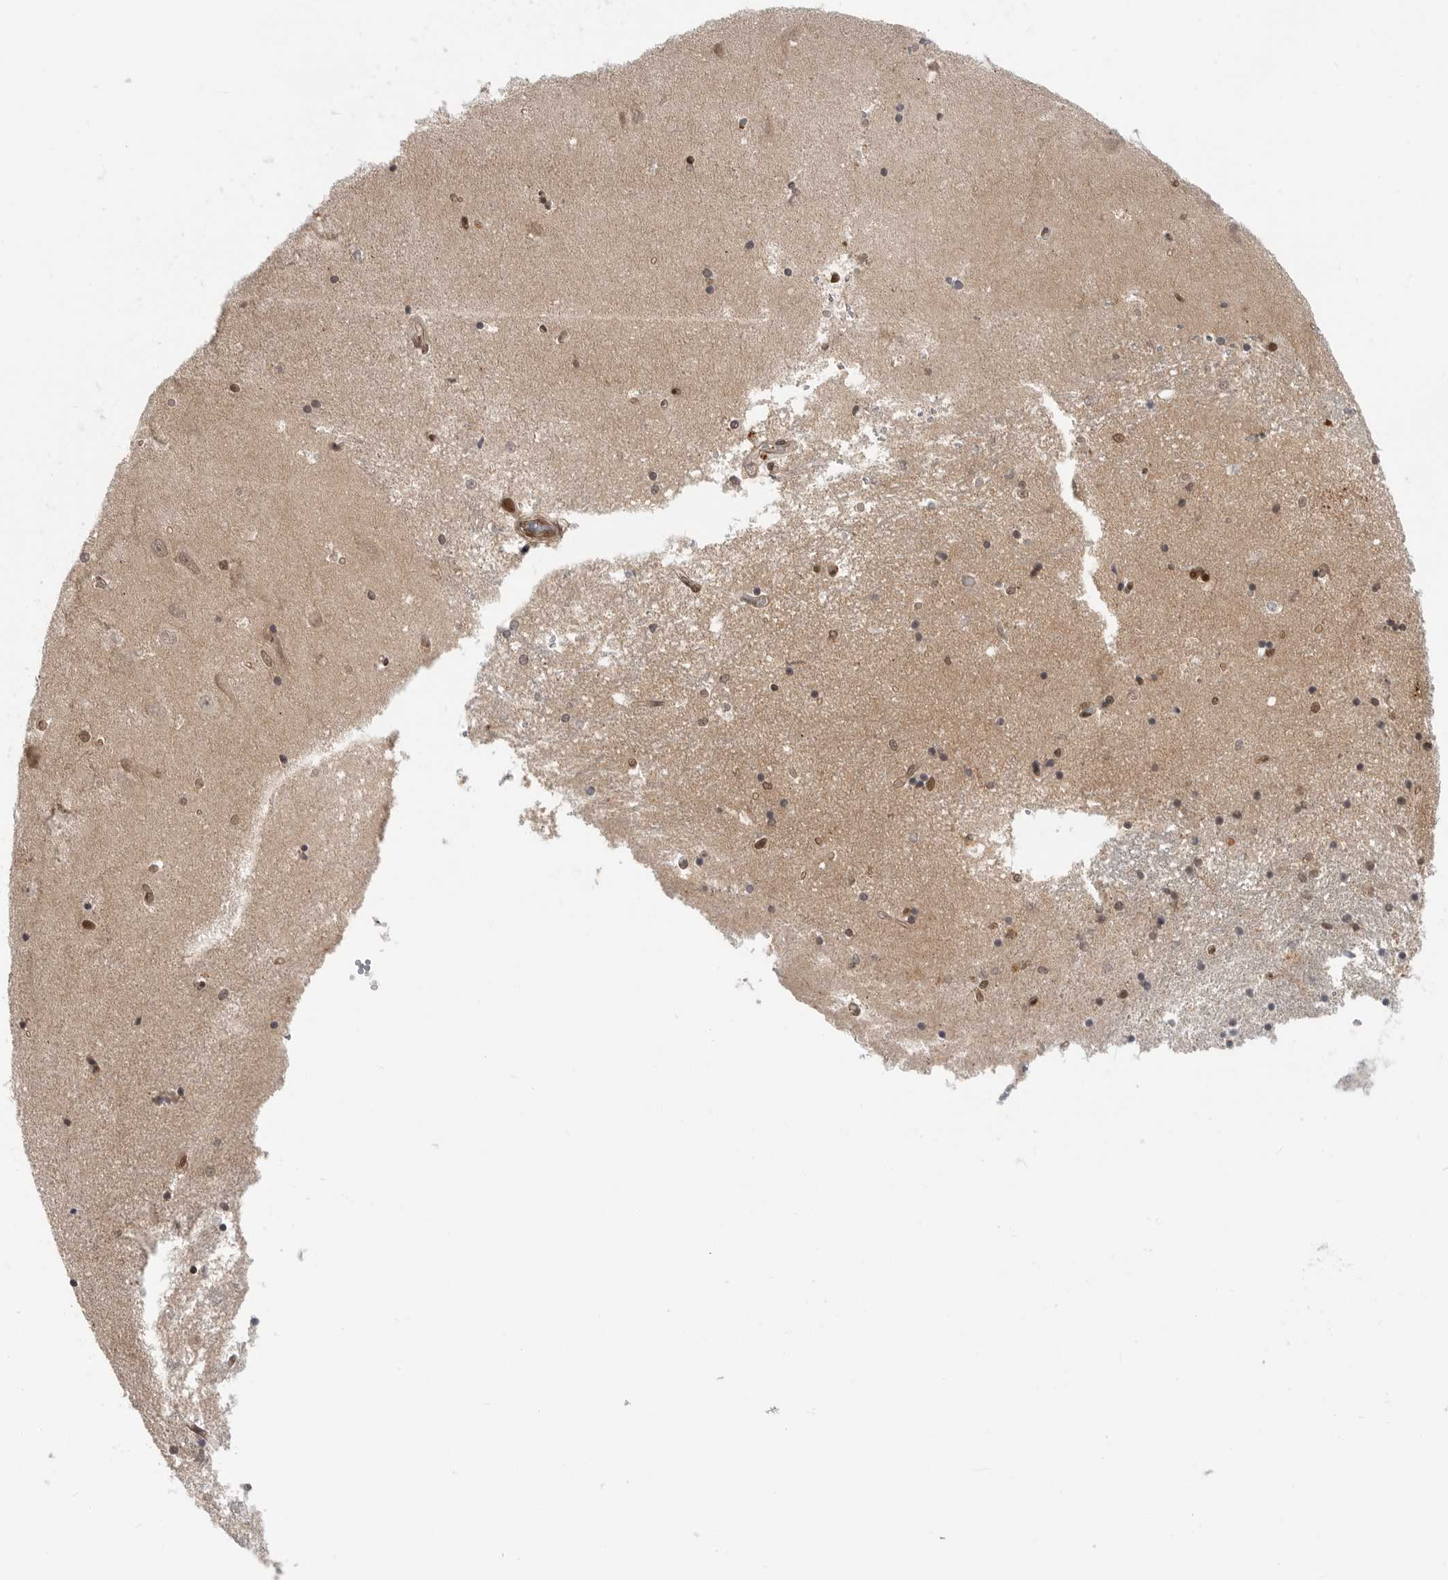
{"staining": {"intensity": "moderate", "quantity": "<25%", "location": "nuclear"}, "tissue": "hippocampus", "cell_type": "Glial cells", "image_type": "normal", "snomed": [{"axis": "morphology", "description": "Normal tissue, NOS"}, {"axis": "topography", "description": "Hippocampus"}], "caption": "IHC (DAB (3,3'-diaminobenzidine)) staining of benign hippocampus demonstrates moderate nuclear protein expression in approximately <25% of glial cells.", "gene": "SZRD1", "patient": {"sex": "male", "age": 45}}